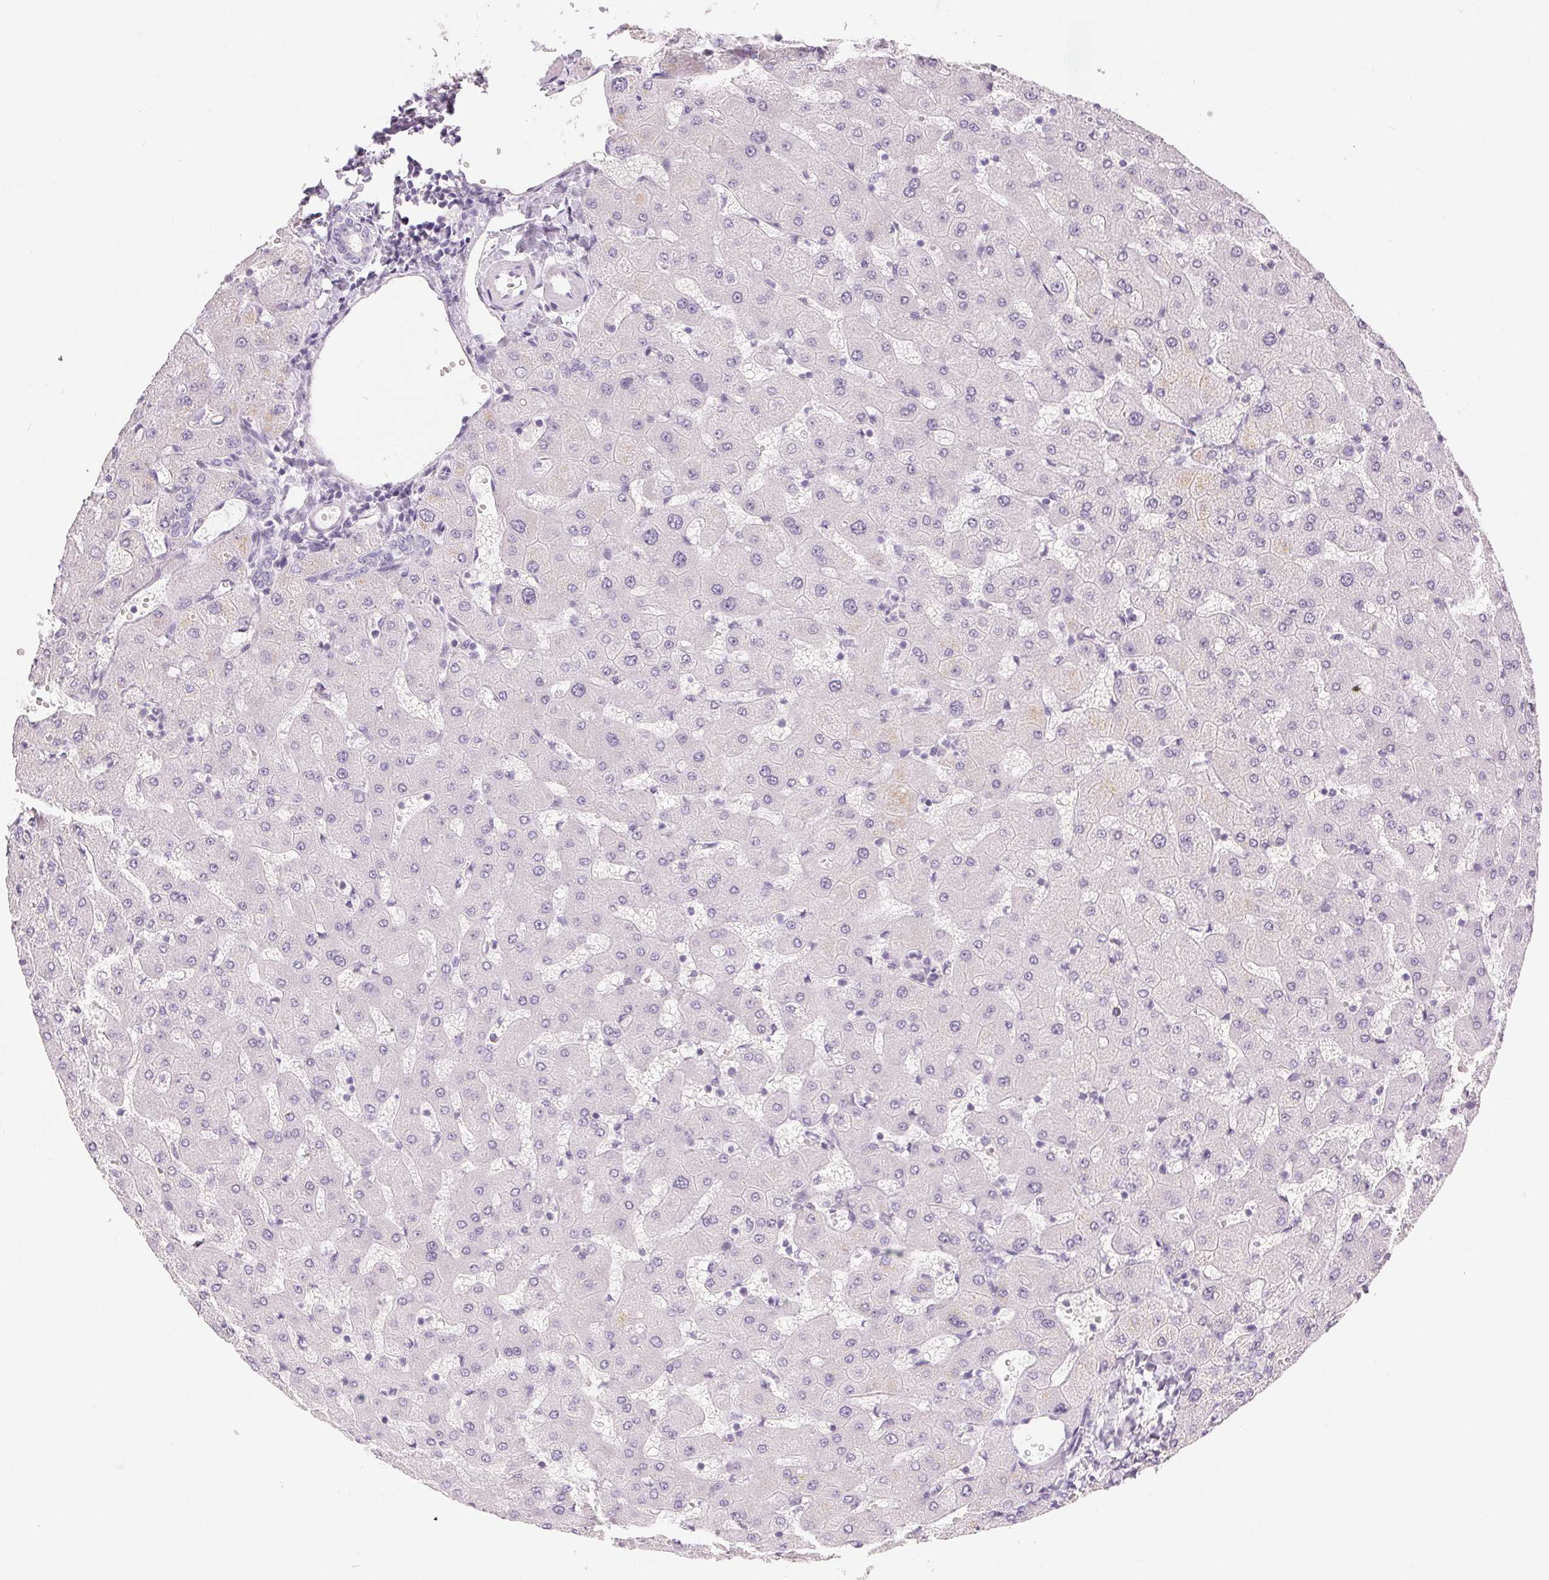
{"staining": {"intensity": "negative", "quantity": "none", "location": "none"}, "tissue": "liver", "cell_type": "Cholangiocytes", "image_type": "normal", "snomed": [{"axis": "morphology", "description": "Normal tissue, NOS"}, {"axis": "topography", "description": "Liver"}], "caption": "The histopathology image exhibits no significant expression in cholangiocytes of liver. (Immunohistochemistry (ihc), brightfield microscopy, high magnification).", "gene": "MIOX", "patient": {"sex": "female", "age": 63}}